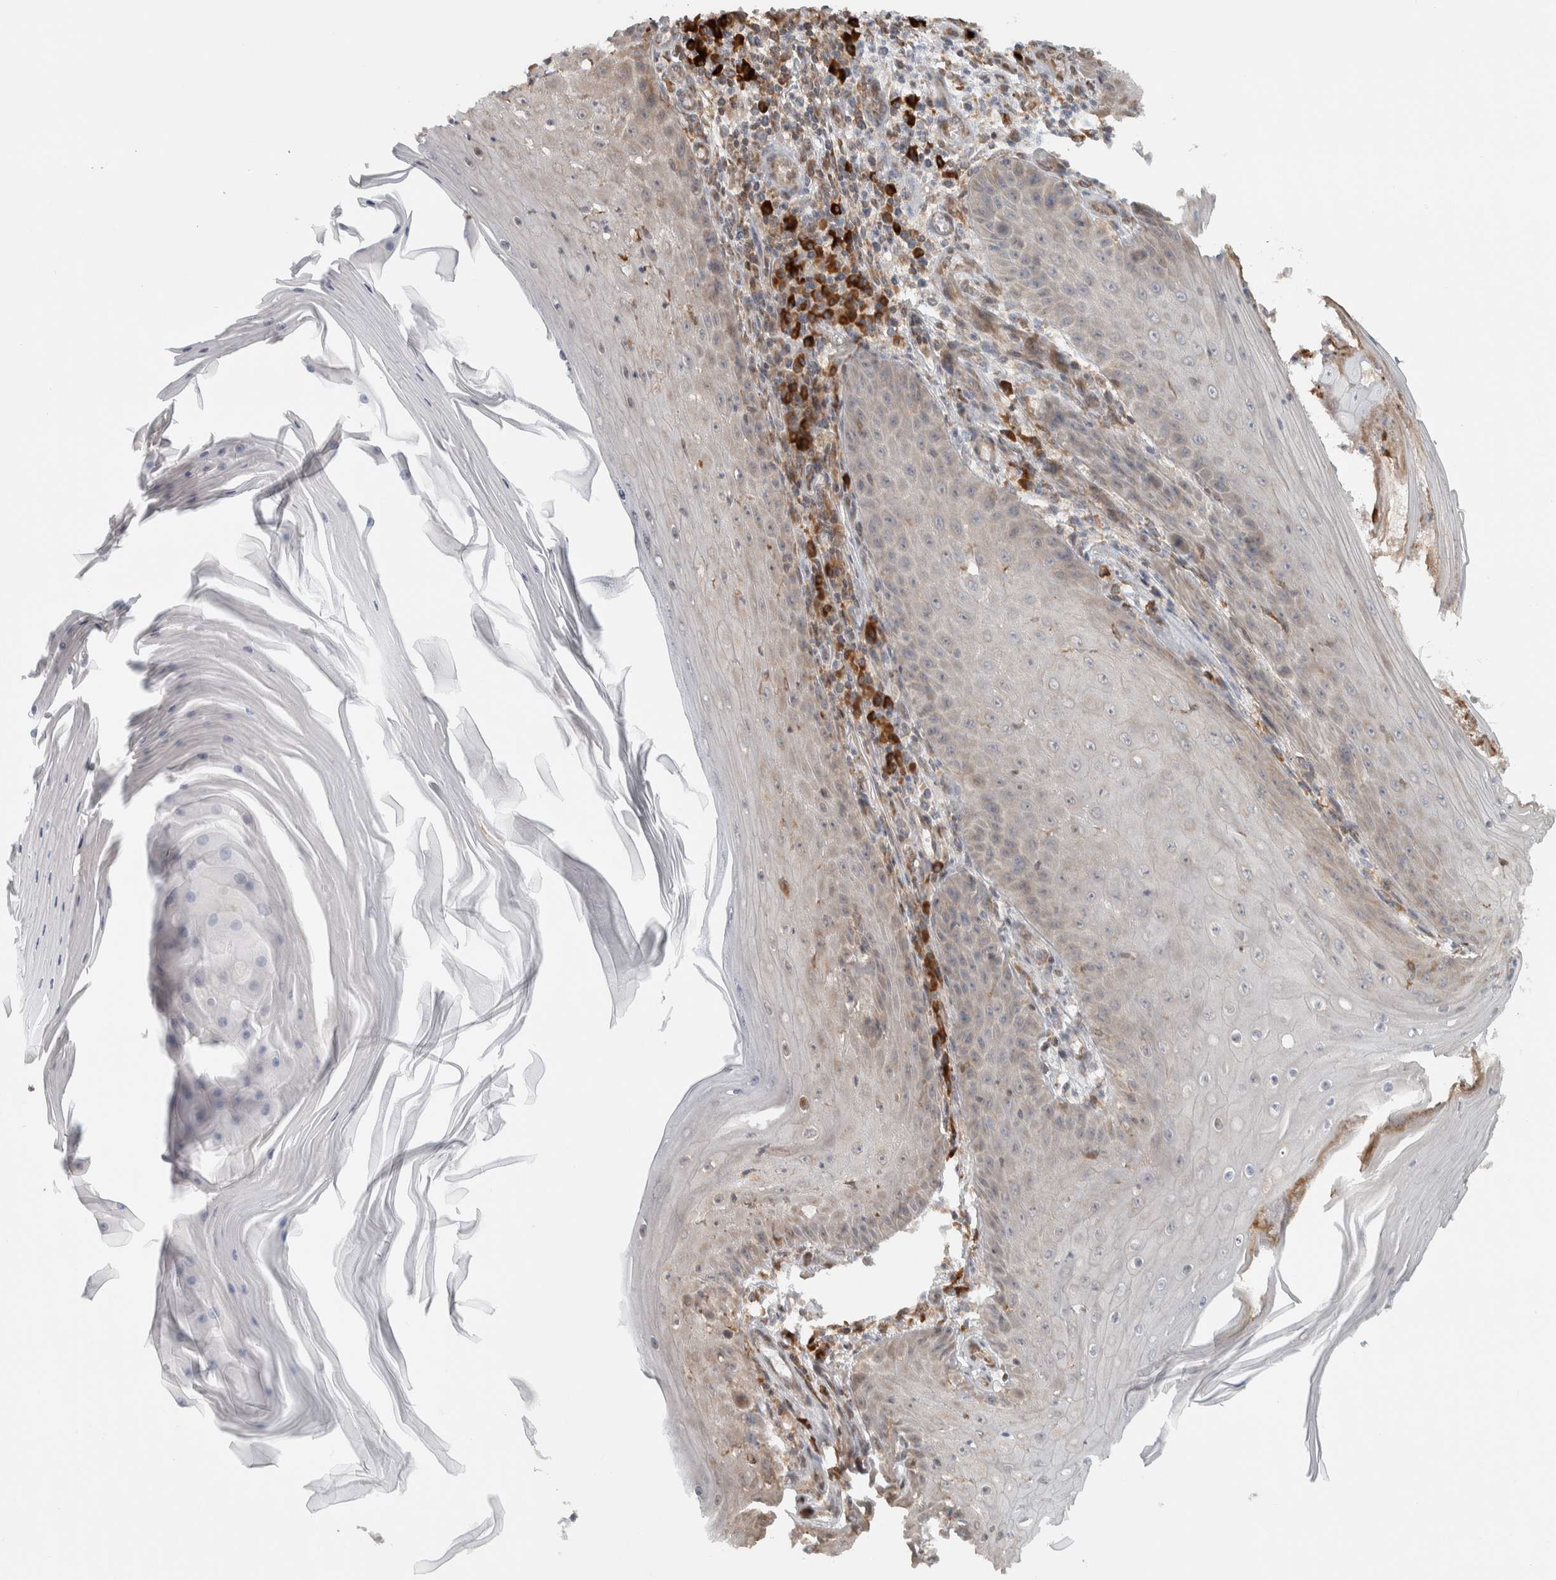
{"staining": {"intensity": "weak", "quantity": "<25%", "location": "cytoplasmic/membranous"}, "tissue": "skin cancer", "cell_type": "Tumor cells", "image_type": "cancer", "snomed": [{"axis": "morphology", "description": "Squamous cell carcinoma, NOS"}, {"axis": "topography", "description": "Skin"}], "caption": "Skin cancer (squamous cell carcinoma) was stained to show a protein in brown. There is no significant staining in tumor cells.", "gene": "CNTROB", "patient": {"sex": "female", "age": 73}}